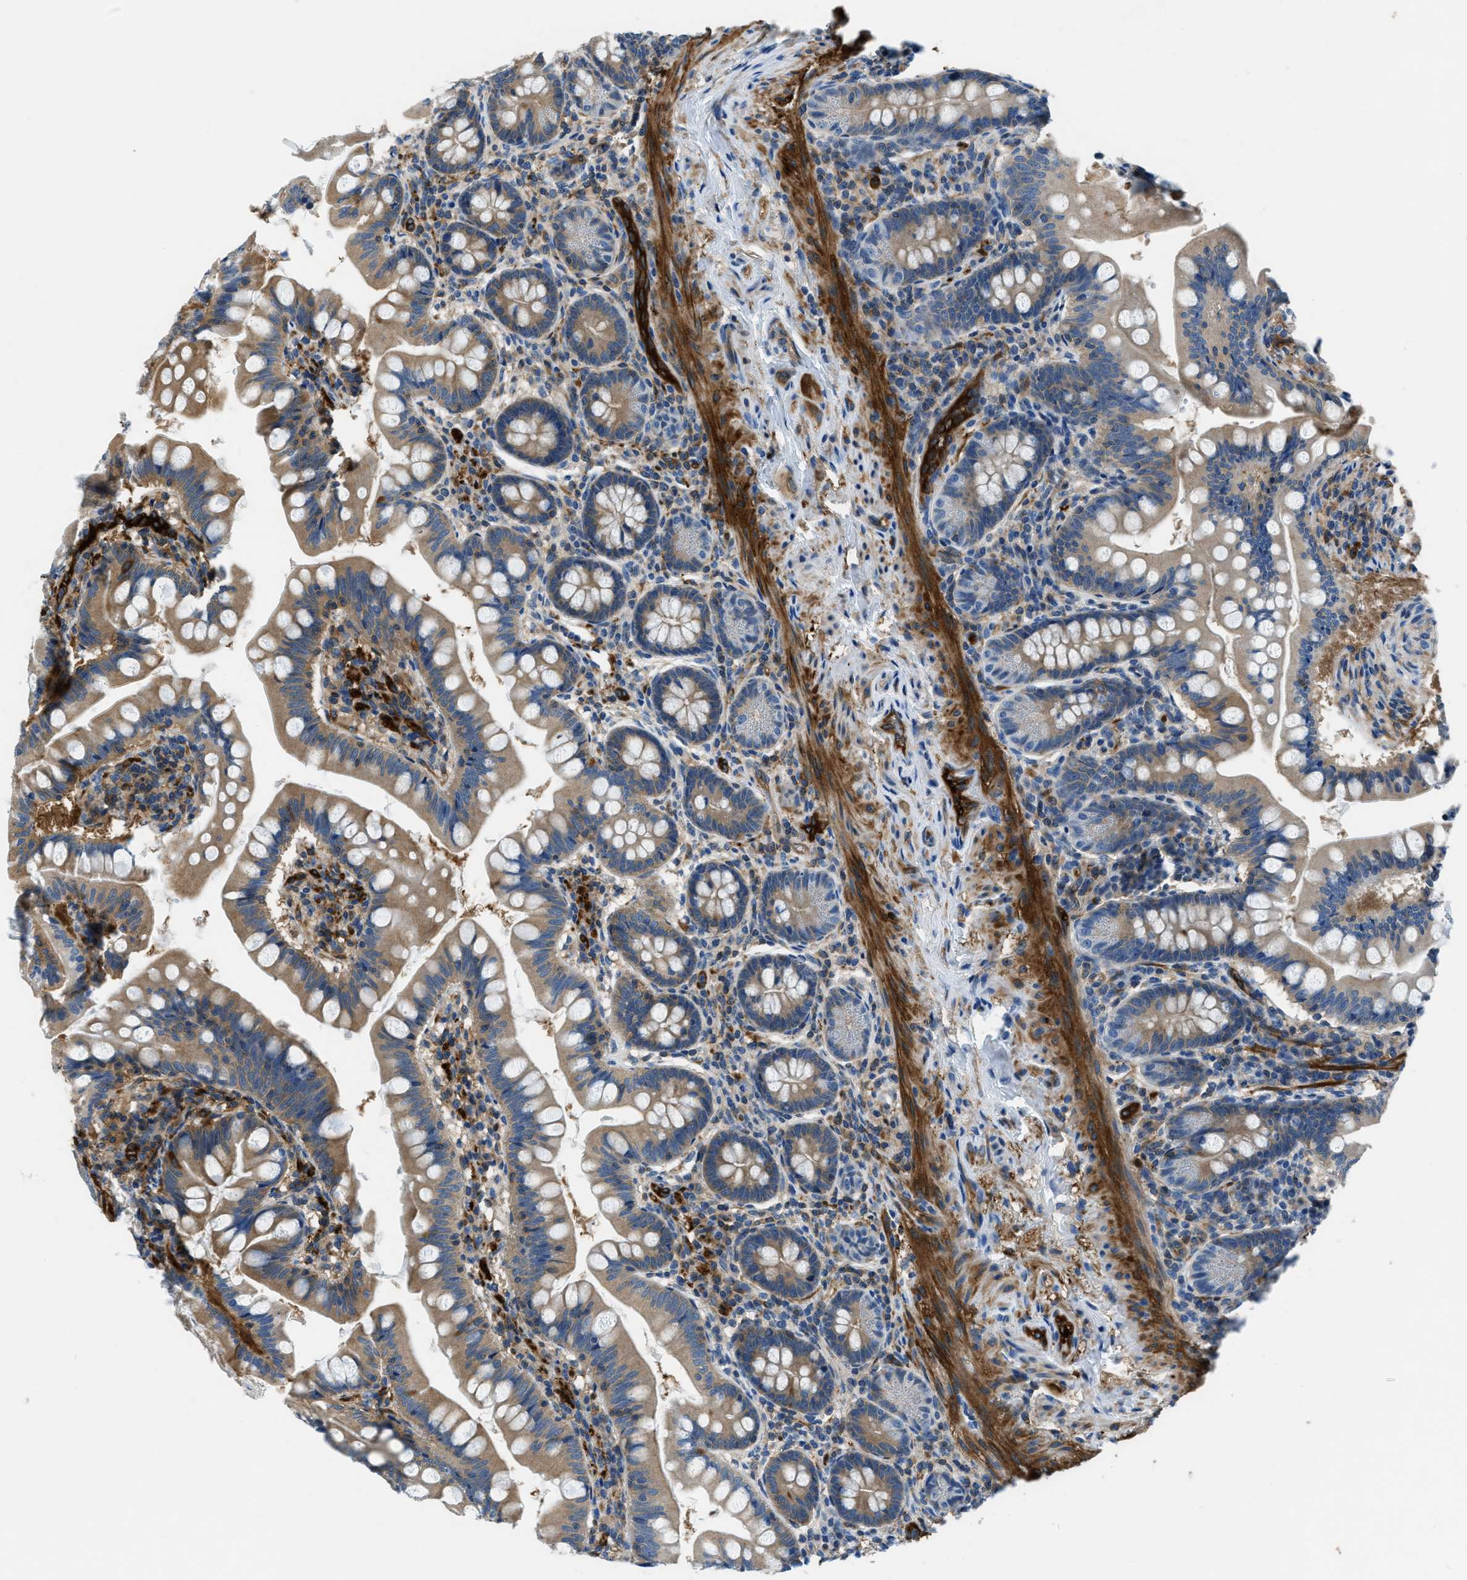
{"staining": {"intensity": "strong", "quantity": "25%-75%", "location": "cytoplasmic/membranous"}, "tissue": "small intestine", "cell_type": "Glandular cells", "image_type": "normal", "snomed": [{"axis": "morphology", "description": "Normal tissue, NOS"}, {"axis": "topography", "description": "Small intestine"}], "caption": "This image shows immunohistochemistry staining of unremarkable small intestine, with high strong cytoplasmic/membranous staining in about 25%-75% of glandular cells.", "gene": "PFKP", "patient": {"sex": "male", "age": 7}}